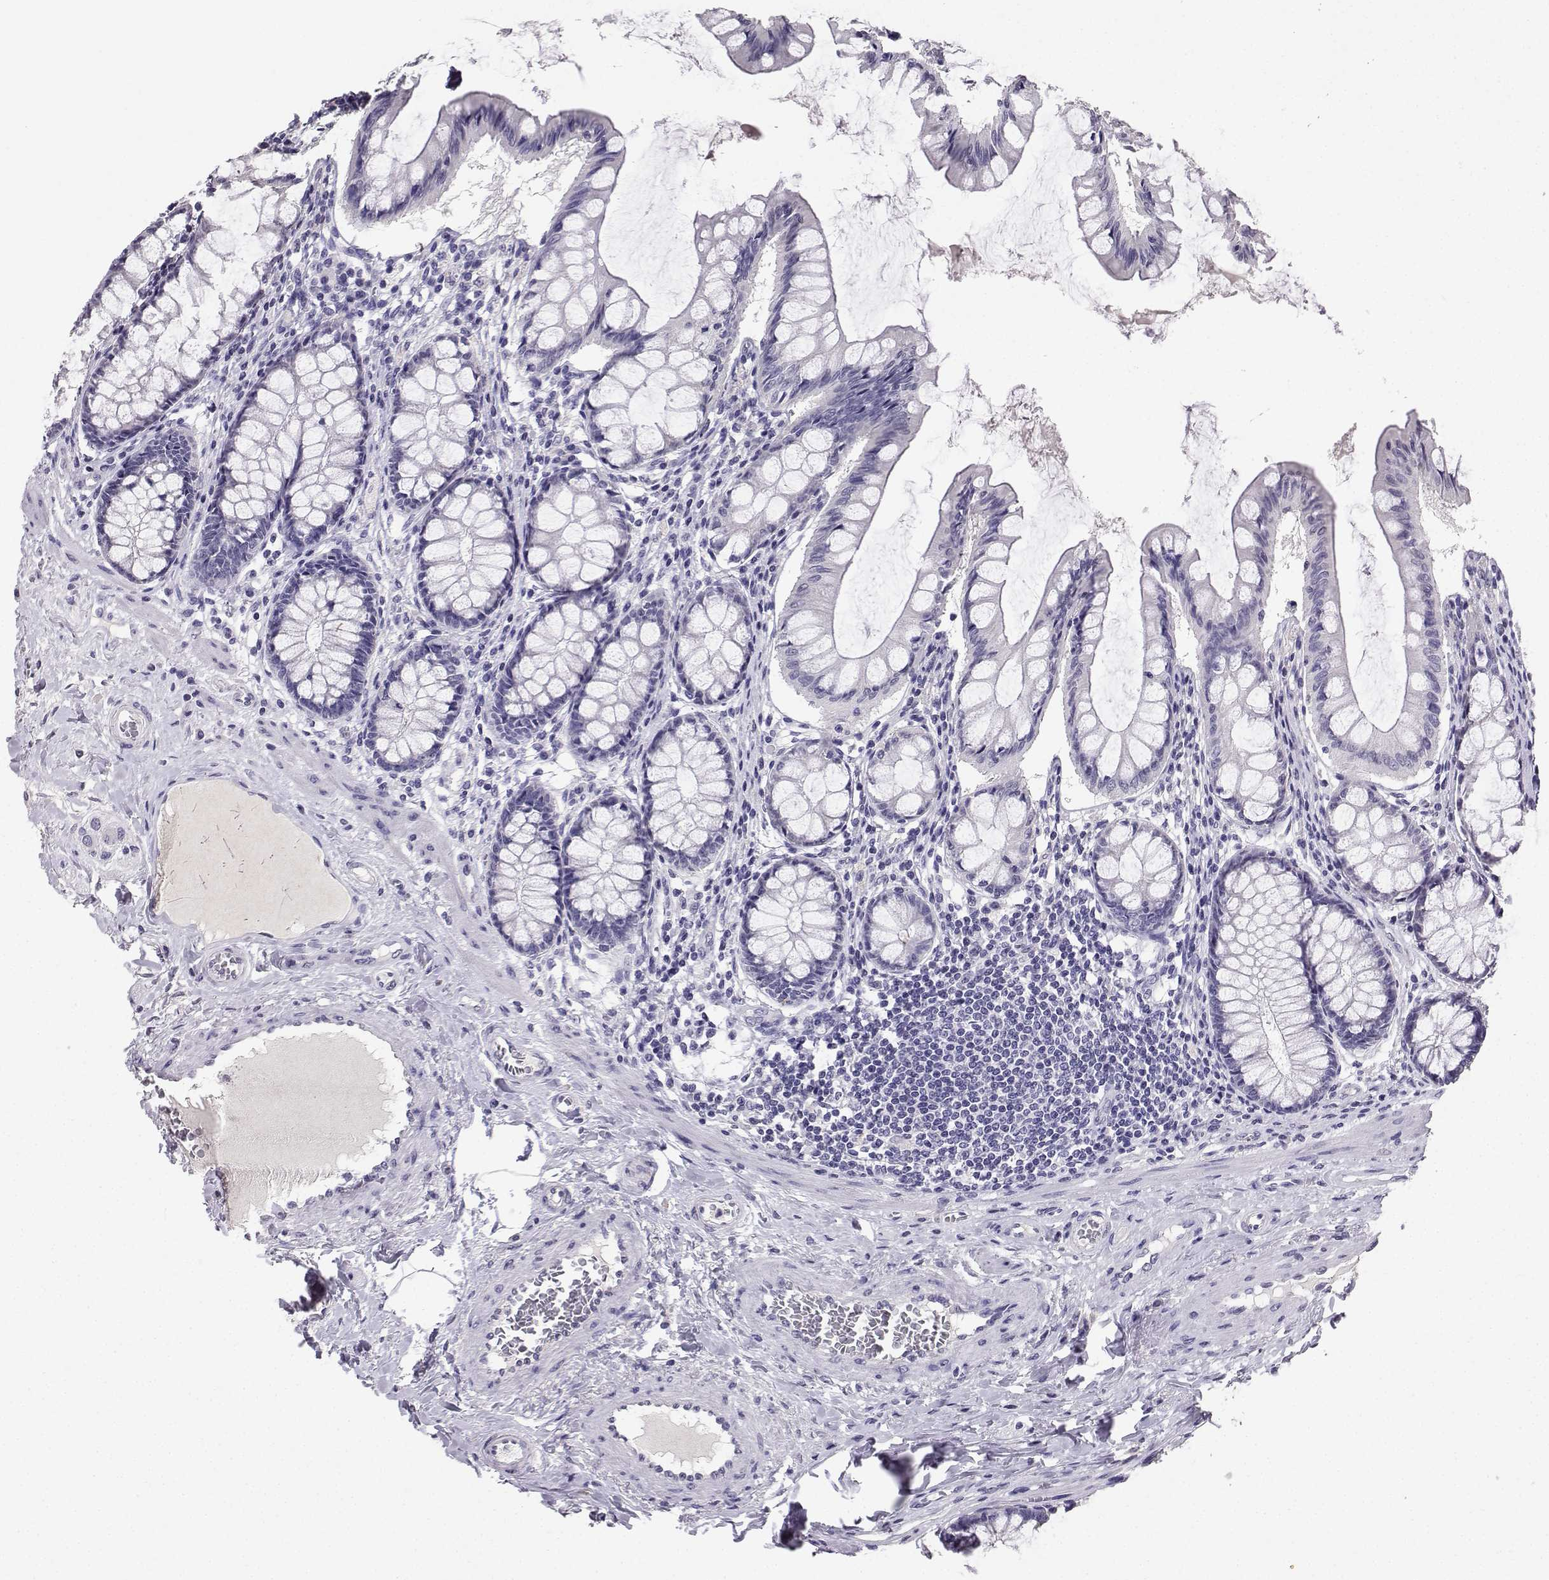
{"staining": {"intensity": "negative", "quantity": "none", "location": "none"}, "tissue": "colon", "cell_type": "Endothelial cells", "image_type": "normal", "snomed": [{"axis": "morphology", "description": "Normal tissue, NOS"}, {"axis": "topography", "description": "Colon"}], "caption": "High magnification brightfield microscopy of normal colon stained with DAB (3,3'-diaminobenzidine) (brown) and counterstained with hematoxylin (blue): endothelial cells show no significant positivity. (DAB immunohistochemistry (IHC) visualized using brightfield microscopy, high magnification).", "gene": "SPAG11A", "patient": {"sex": "female", "age": 65}}